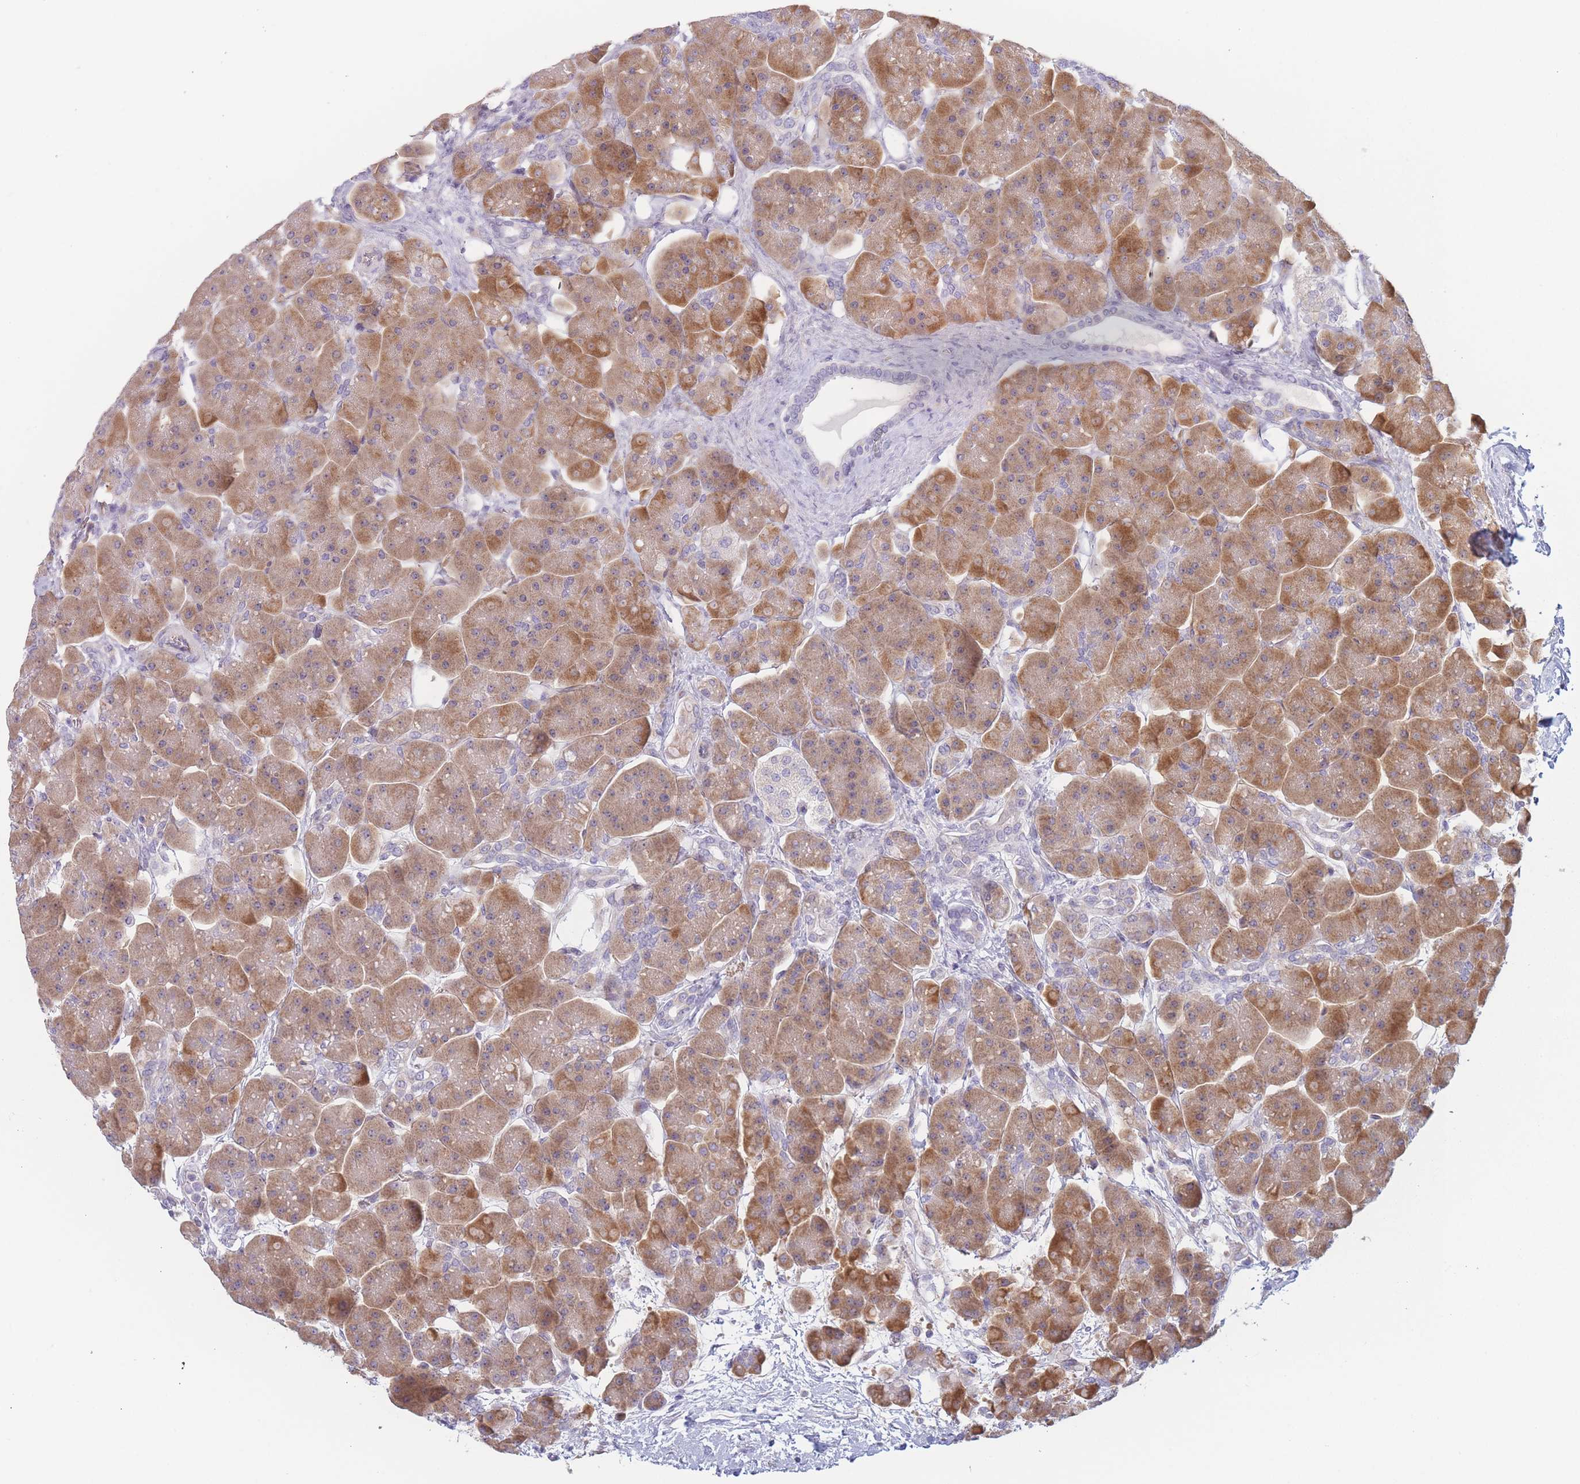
{"staining": {"intensity": "moderate", "quantity": ">75%", "location": "cytoplasmic/membranous"}, "tissue": "pancreas", "cell_type": "Exocrine glandular cells", "image_type": "normal", "snomed": [{"axis": "morphology", "description": "Normal tissue, NOS"}, {"axis": "topography", "description": "Pancreas"}], "caption": "Immunohistochemical staining of normal pancreas displays medium levels of moderate cytoplasmic/membranous positivity in approximately >75% of exocrine glandular cells. Immunohistochemistry stains the protein in brown and the nuclei are stained blue.", "gene": "FAM227B", "patient": {"sex": "male", "age": 66}}